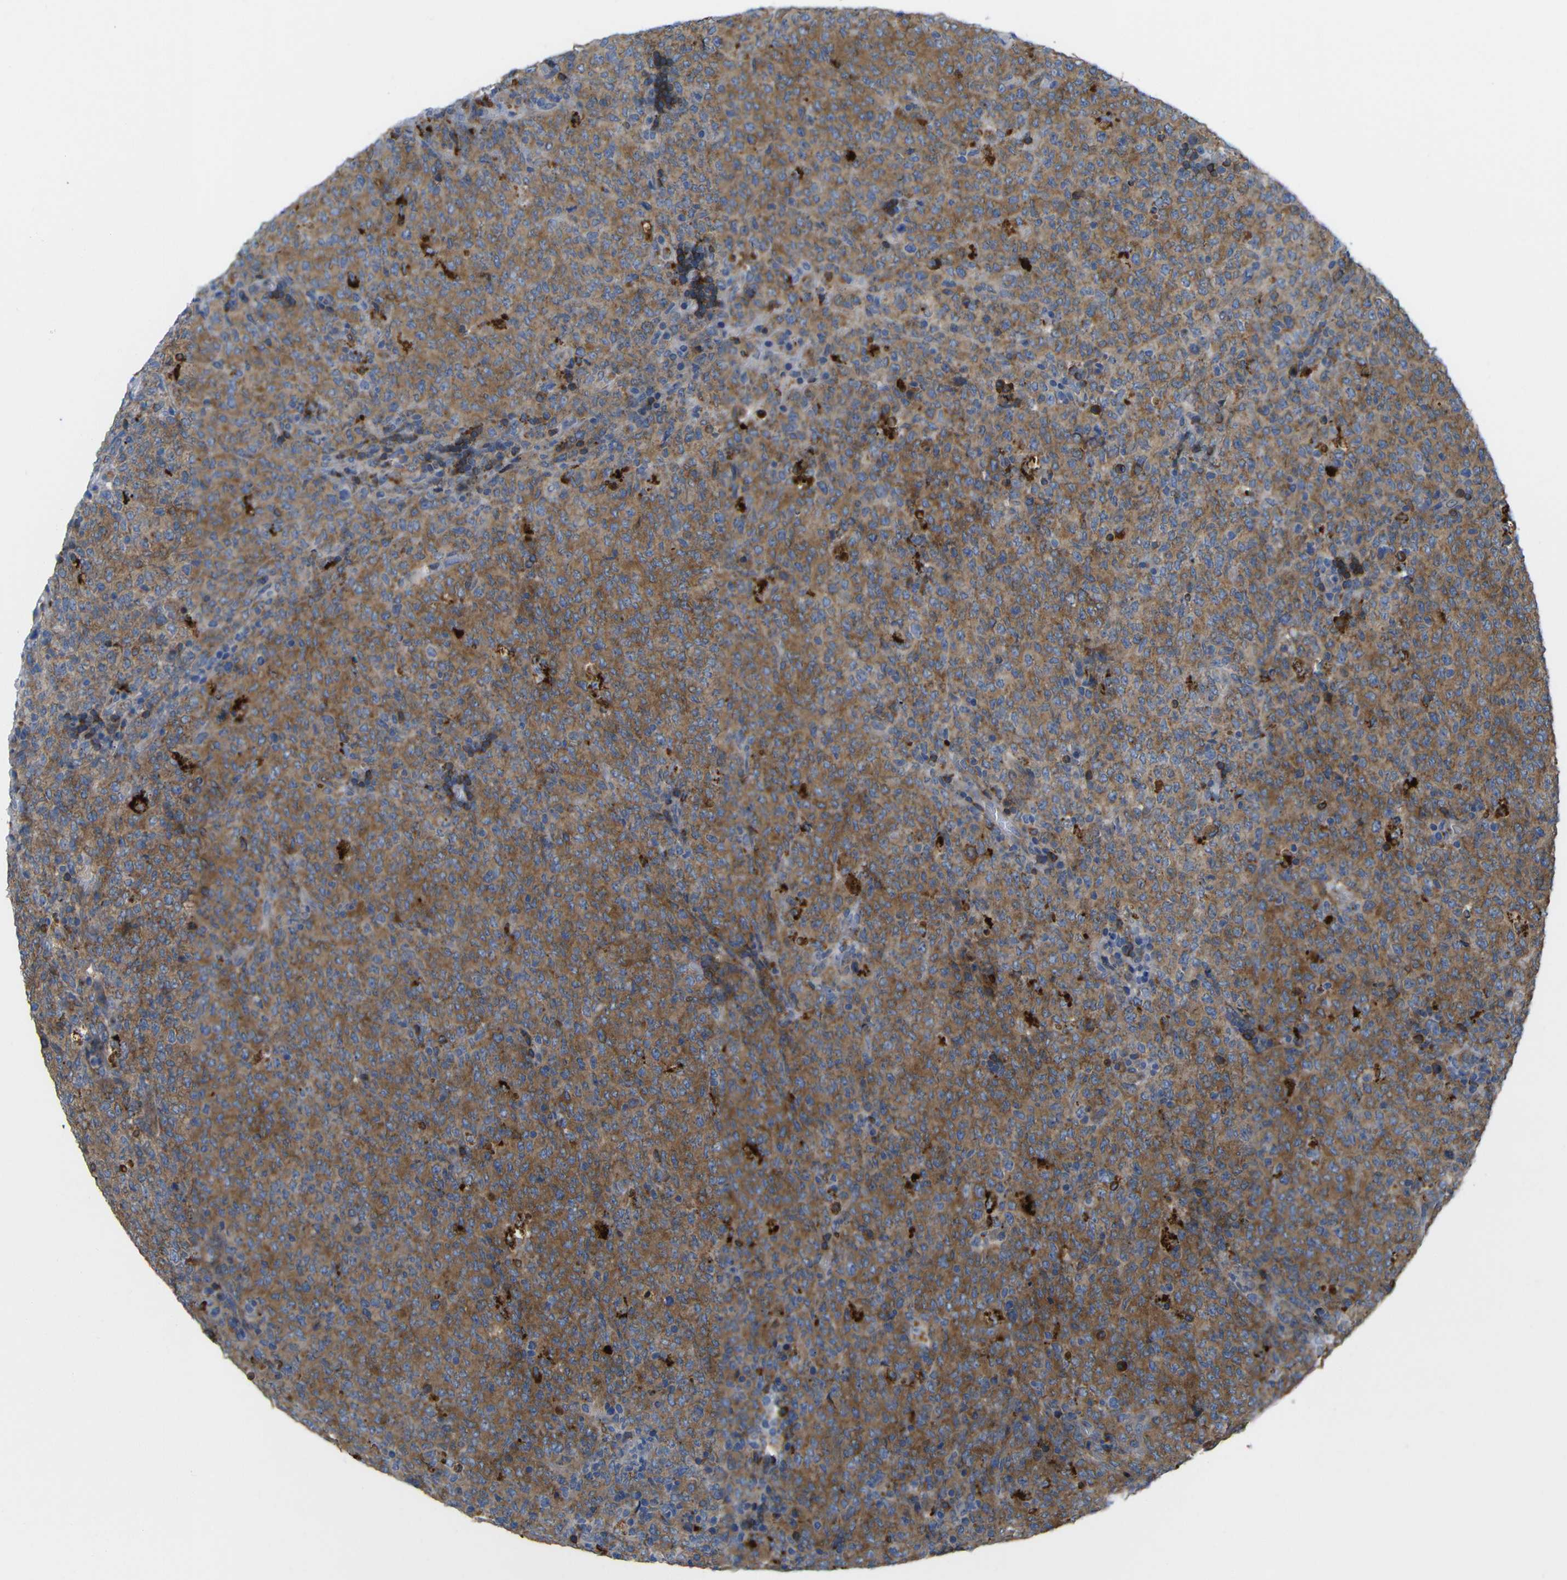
{"staining": {"intensity": "moderate", "quantity": ">75%", "location": "cytoplasmic/membranous"}, "tissue": "lymphoma", "cell_type": "Tumor cells", "image_type": "cancer", "snomed": [{"axis": "morphology", "description": "Malignant lymphoma, non-Hodgkin's type, High grade"}, {"axis": "topography", "description": "Tonsil"}], "caption": "An IHC histopathology image of neoplastic tissue is shown. Protein staining in brown labels moderate cytoplasmic/membranous positivity in lymphoma within tumor cells.", "gene": "SYPL1", "patient": {"sex": "female", "age": 36}}